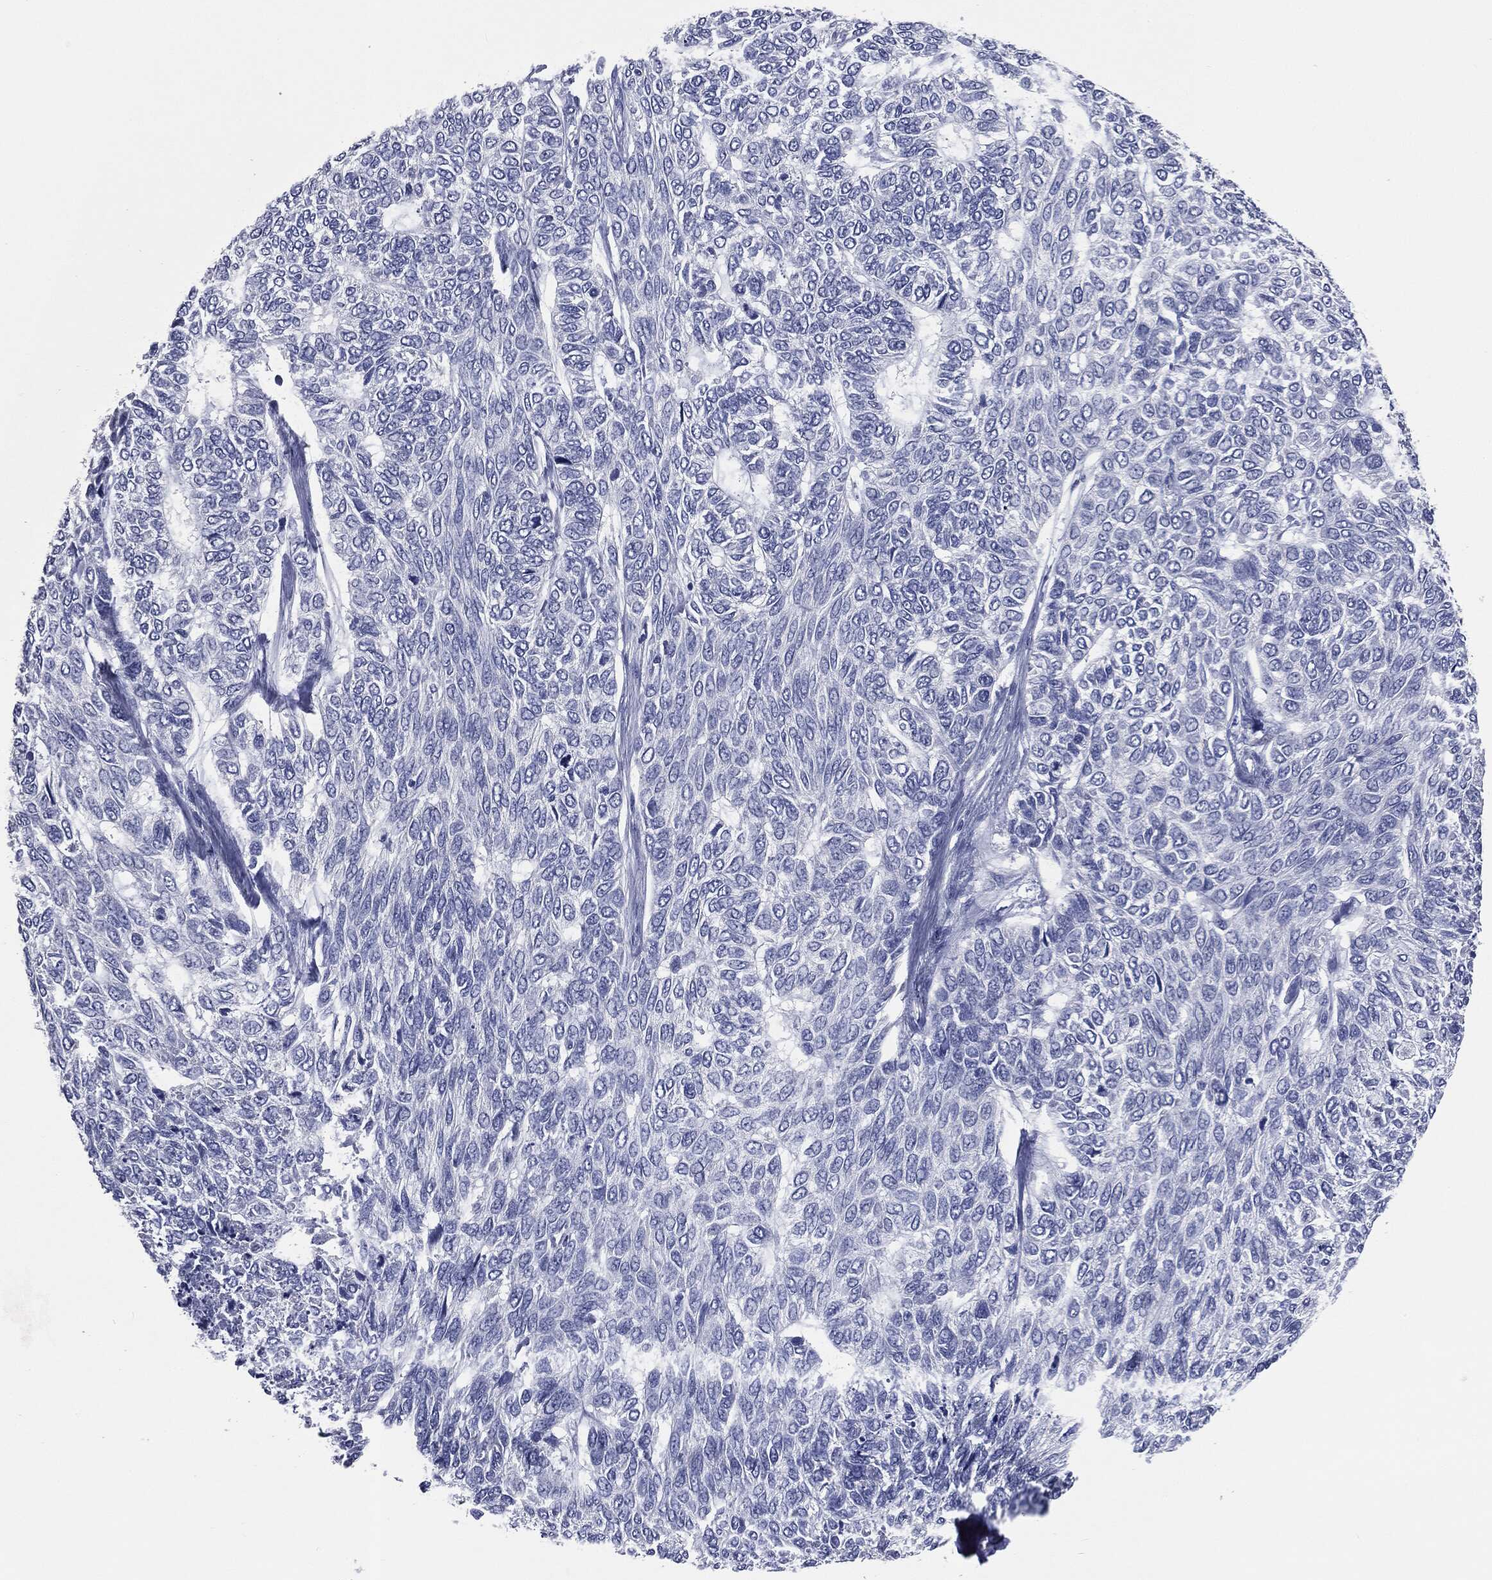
{"staining": {"intensity": "negative", "quantity": "none", "location": "none"}, "tissue": "skin cancer", "cell_type": "Tumor cells", "image_type": "cancer", "snomed": [{"axis": "morphology", "description": "Basal cell carcinoma"}, {"axis": "topography", "description": "Skin"}], "caption": "Immunohistochemistry micrograph of skin basal cell carcinoma stained for a protein (brown), which demonstrates no staining in tumor cells. (DAB (3,3'-diaminobenzidine) immunohistochemistry (IHC) visualized using brightfield microscopy, high magnification).", "gene": "ATP2A1", "patient": {"sex": "female", "age": 65}}